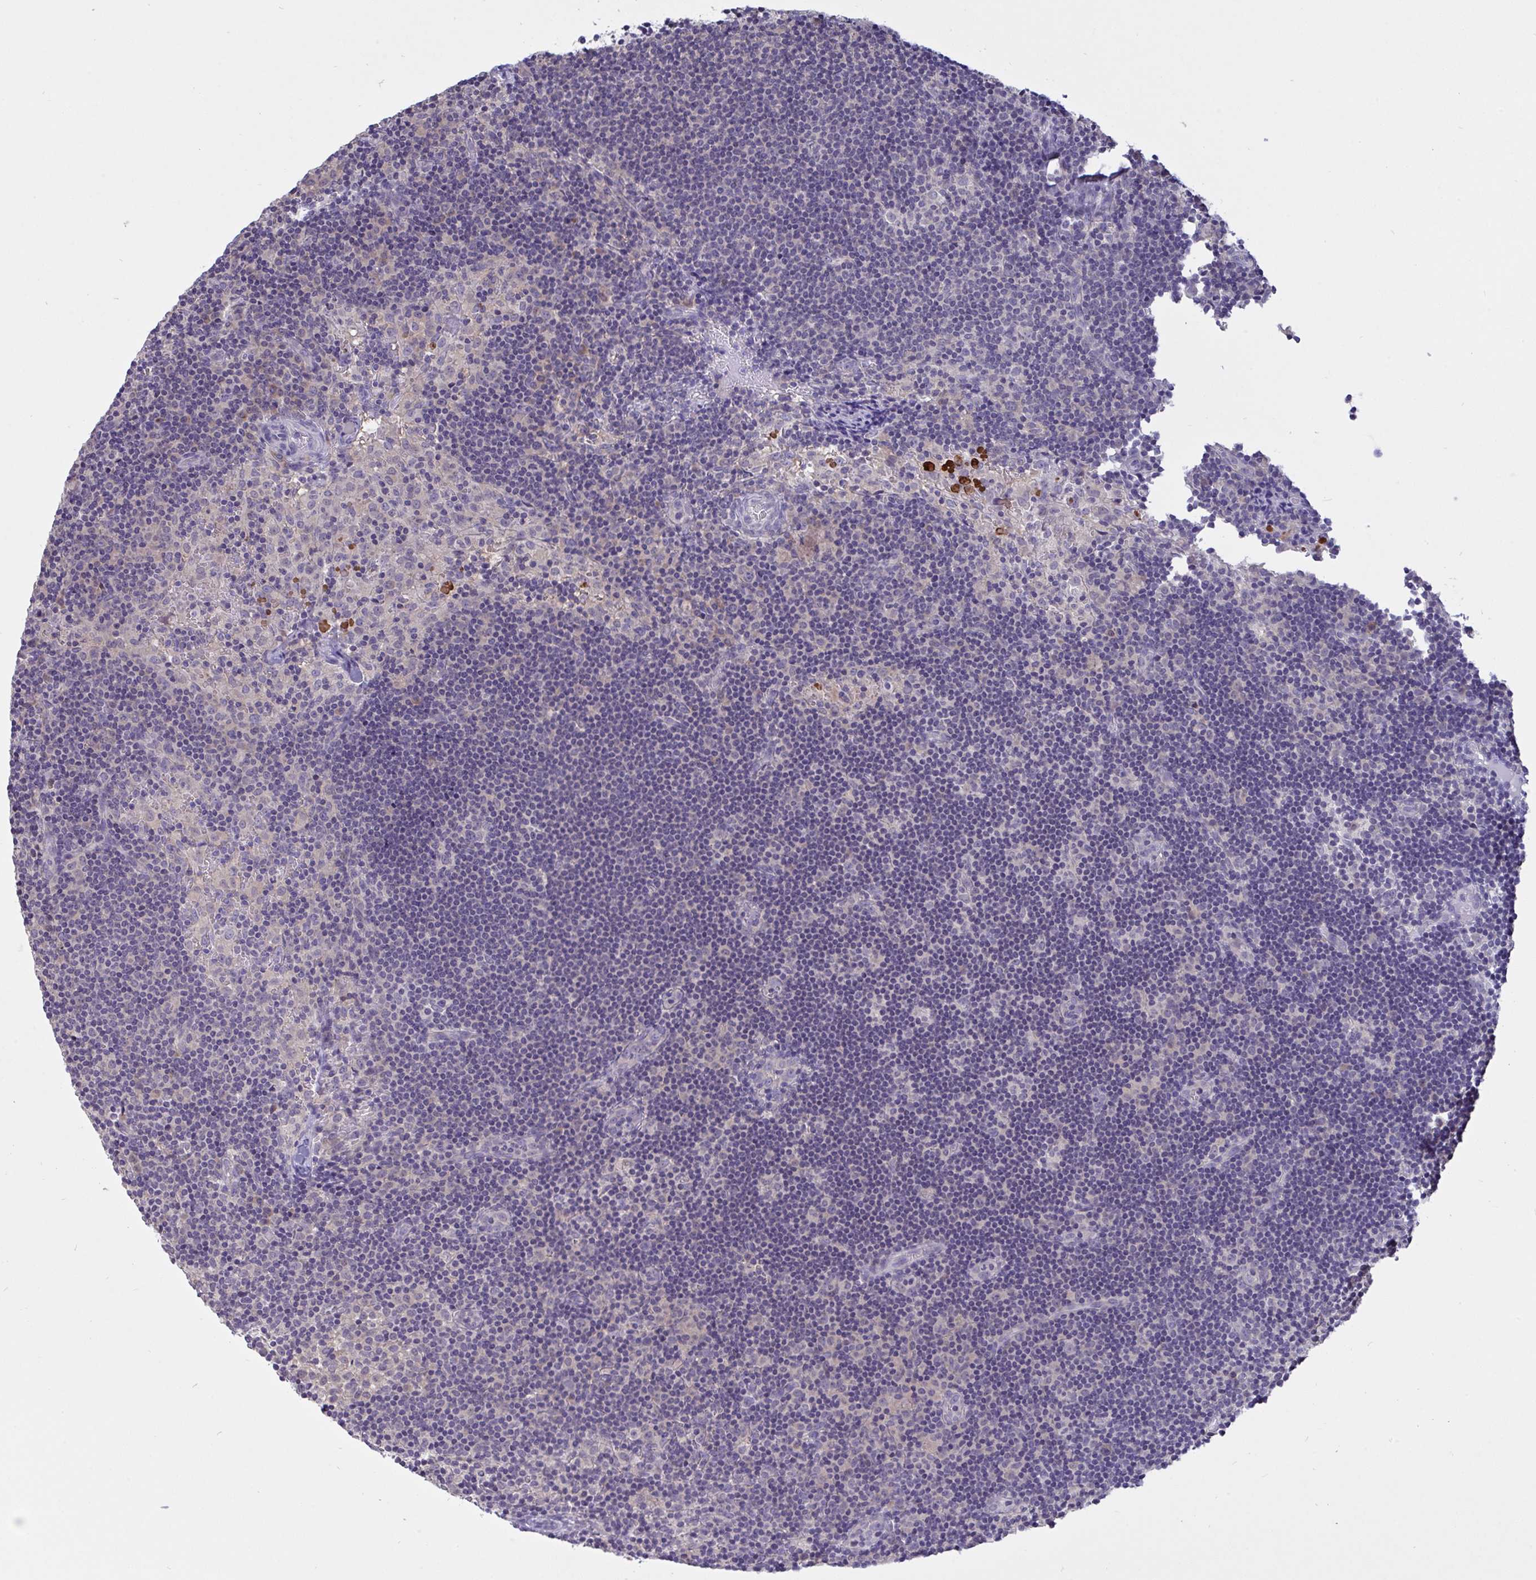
{"staining": {"intensity": "negative", "quantity": "none", "location": "none"}, "tissue": "lymph node", "cell_type": "Germinal center cells", "image_type": "normal", "snomed": [{"axis": "morphology", "description": "Normal tissue, NOS"}, {"axis": "topography", "description": "Lymph node"}], "caption": "This is an immunohistochemistry (IHC) micrograph of unremarkable lymph node. There is no staining in germinal center cells.", "gene": "TMEM41A", "patient": {"sex": "female", "age": 45}}